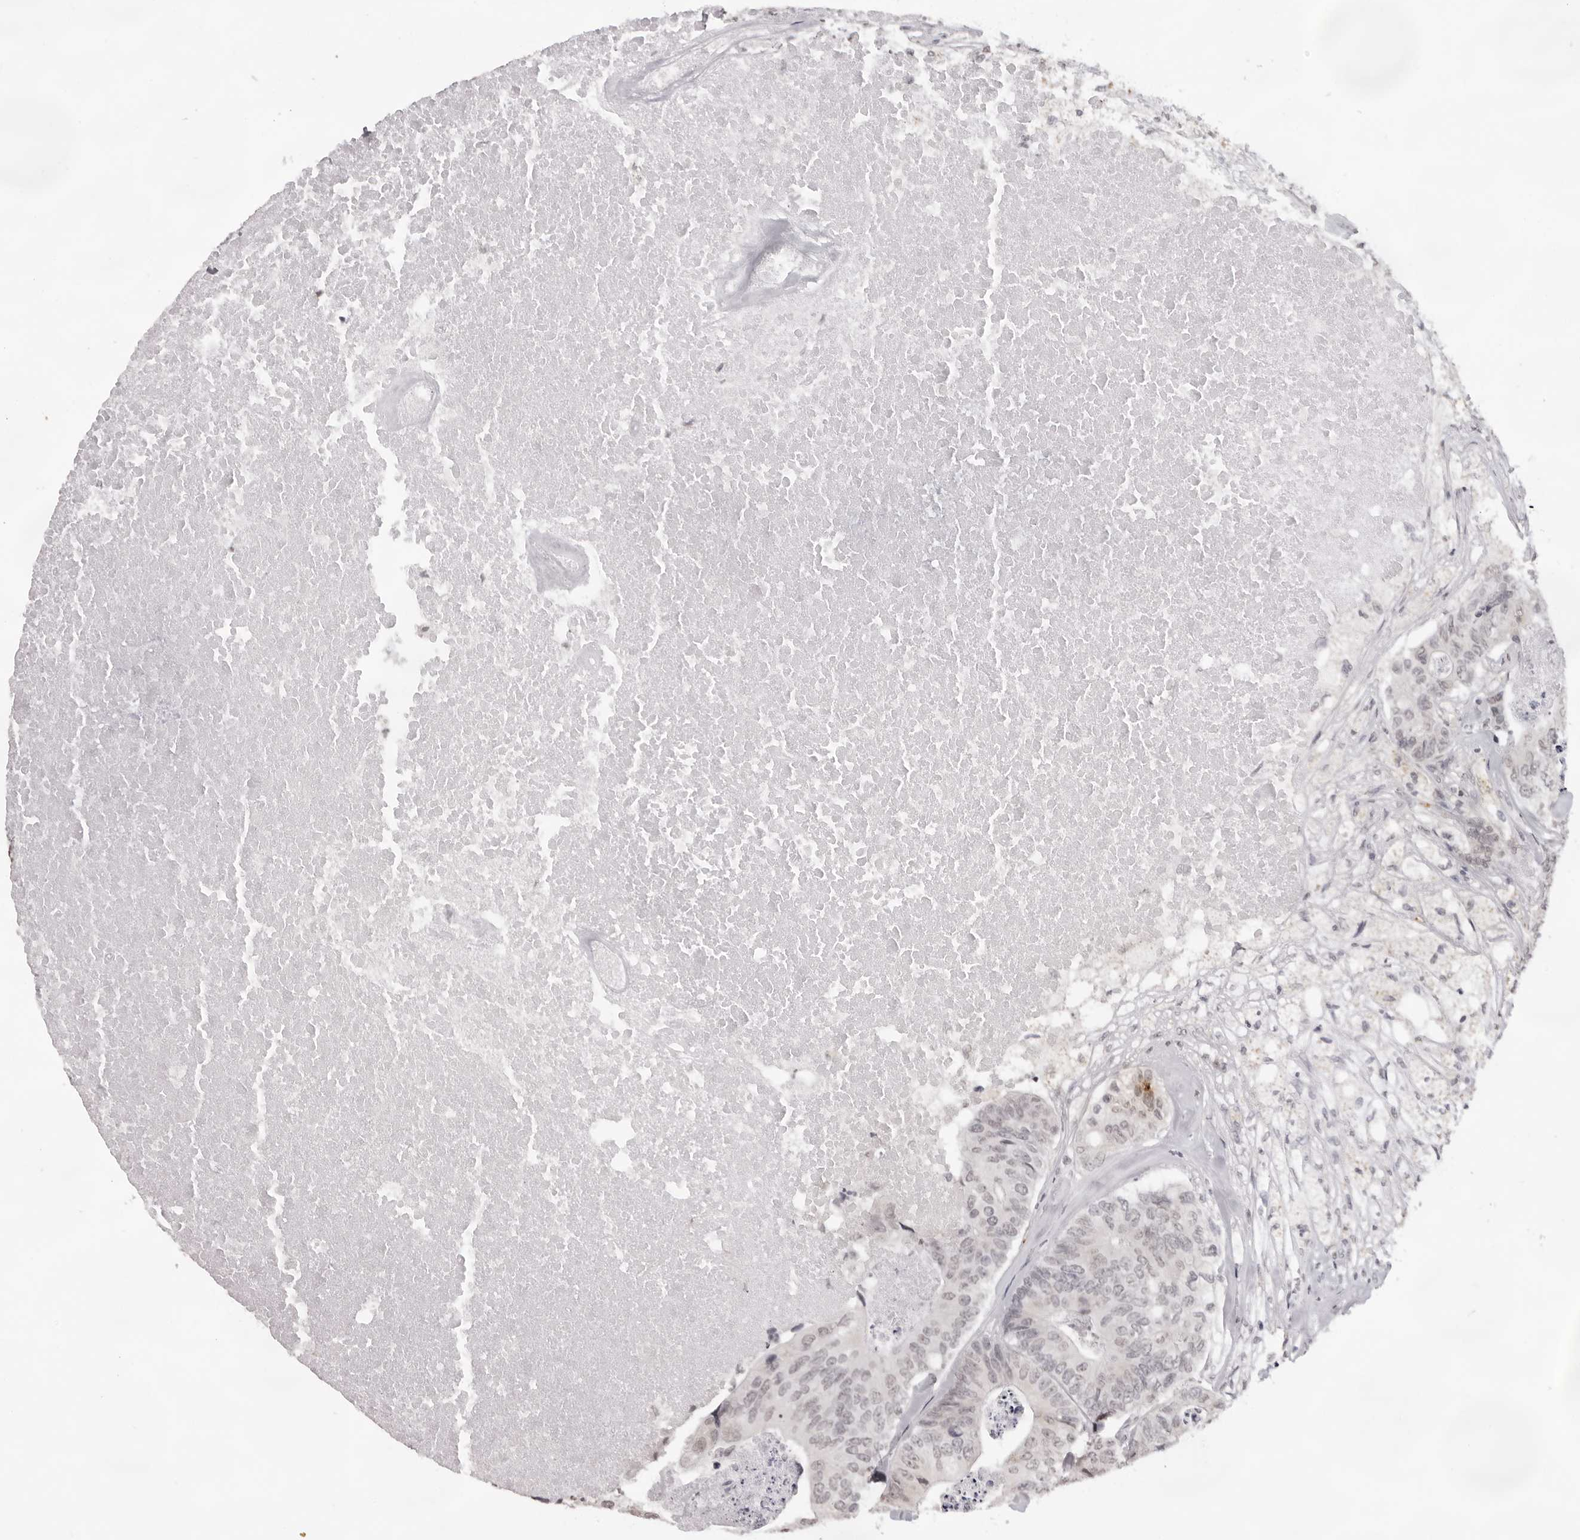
{"staining": {"intensity": "weak", "quantity": "<25%", "location": "nuclear"}, "tissue": "colorectal cancer", "cell_type": "Tumor cells", "image_type": "cancer", "snomed": [{"axis": "morphology", "description": "Adenocarcinoma, NOS"}, {"axis": "topography", "description": "Colon"}], "caption": "Human adenocarcinoma (colorectal) stained for a protein using IHC displays no expression in tumor cells.", "gene": "NTM", "patient": {"sex": "female", "age": 67}}